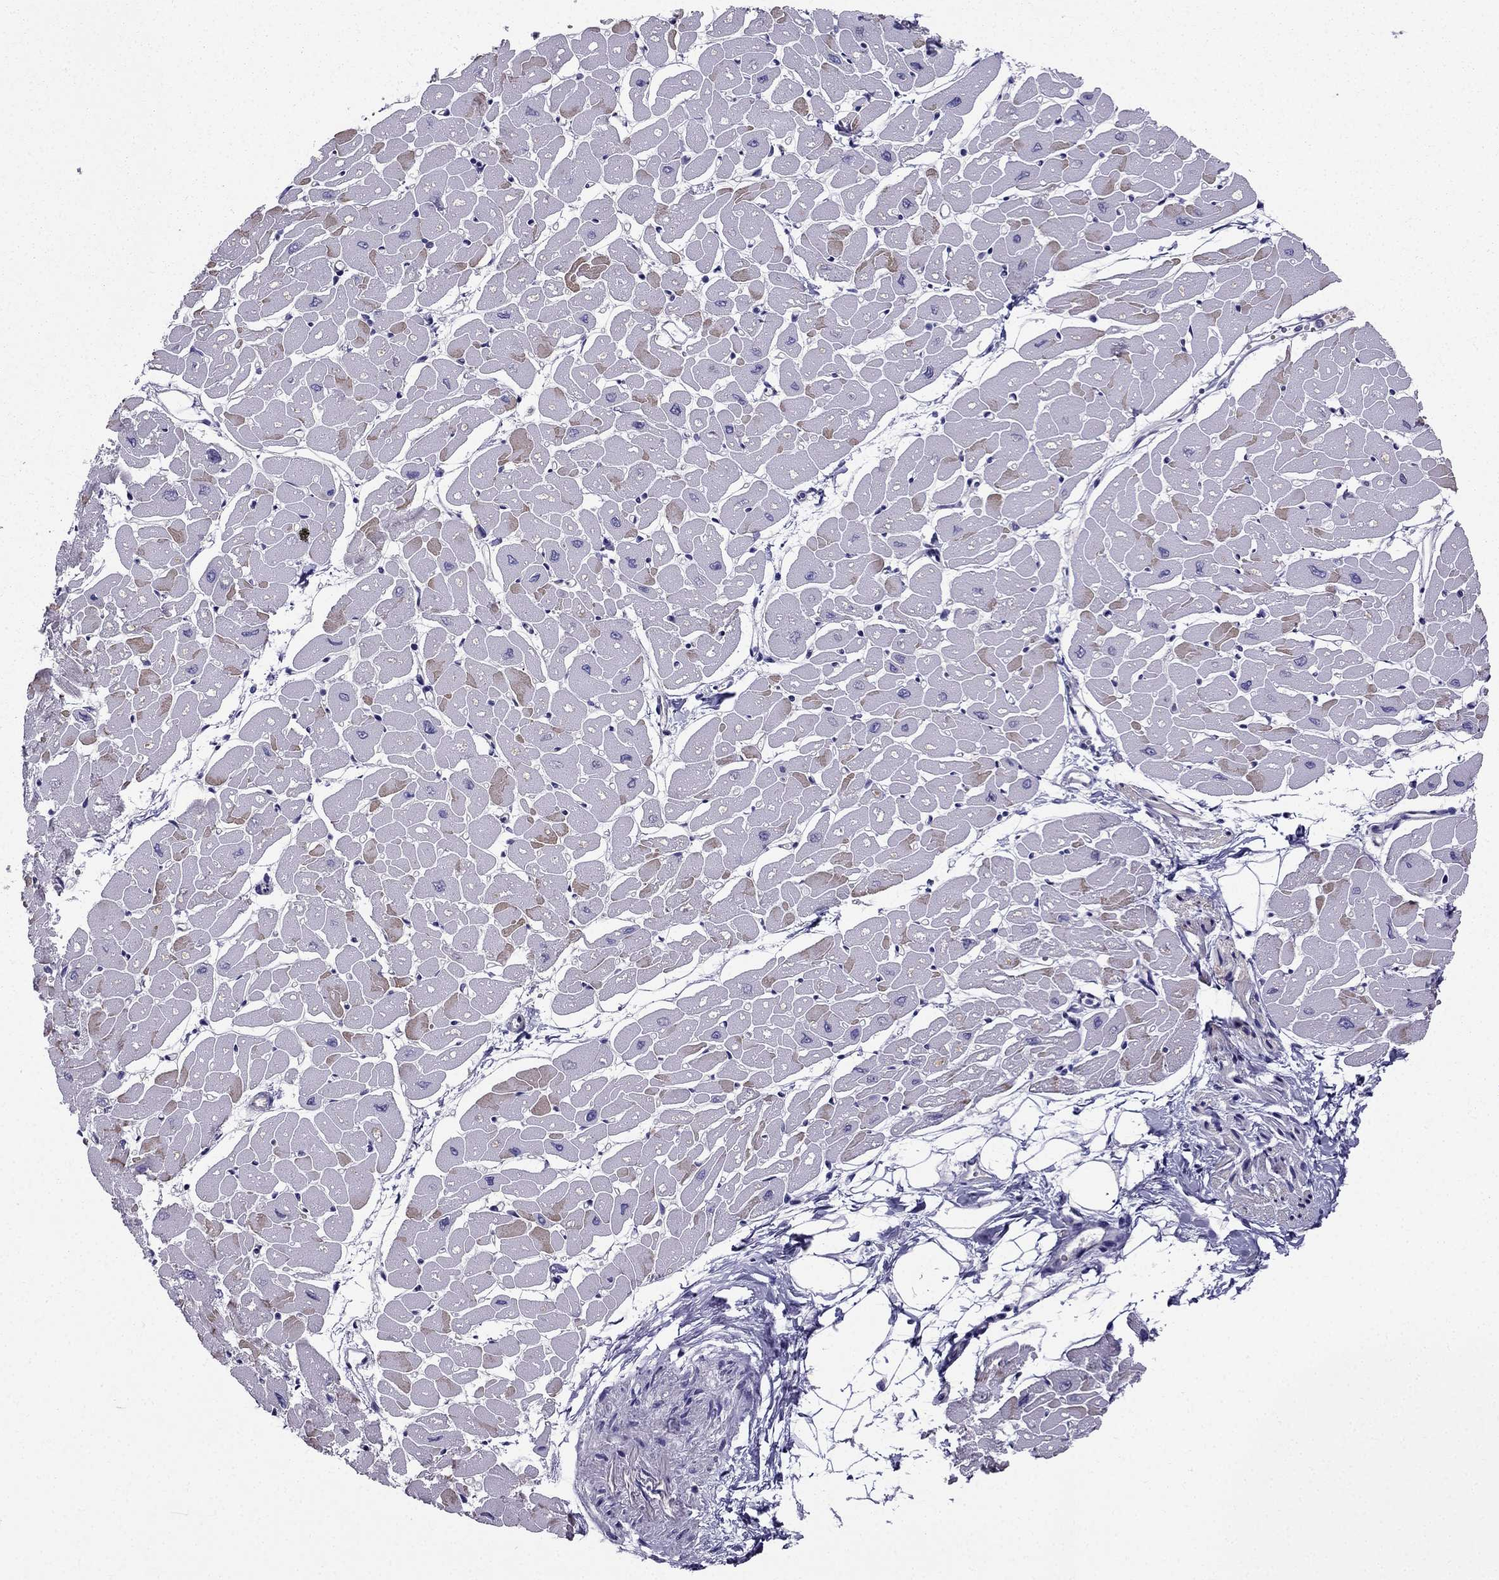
{"staining": {"intensity": "moderate", "quantity": "<25%", "location": "cytoplasmic/membranous"}, "tissue": "heart muscle", "cell_type": "Cardiomyocytes", "image_type": "normal", "snomed": [{"axis": "morphology", "description": "Normal tissue, NOS"}, {"axis": "topography", "description": "Heart"}], "caption": "Heart muscle stained with a brown dye displays moderate cytoplasmic/membranous positive positivity in about <25% of cardiomyocytes.", "gene": "ARHGEF28", "patient": {"sex": "male", "age": 57}}